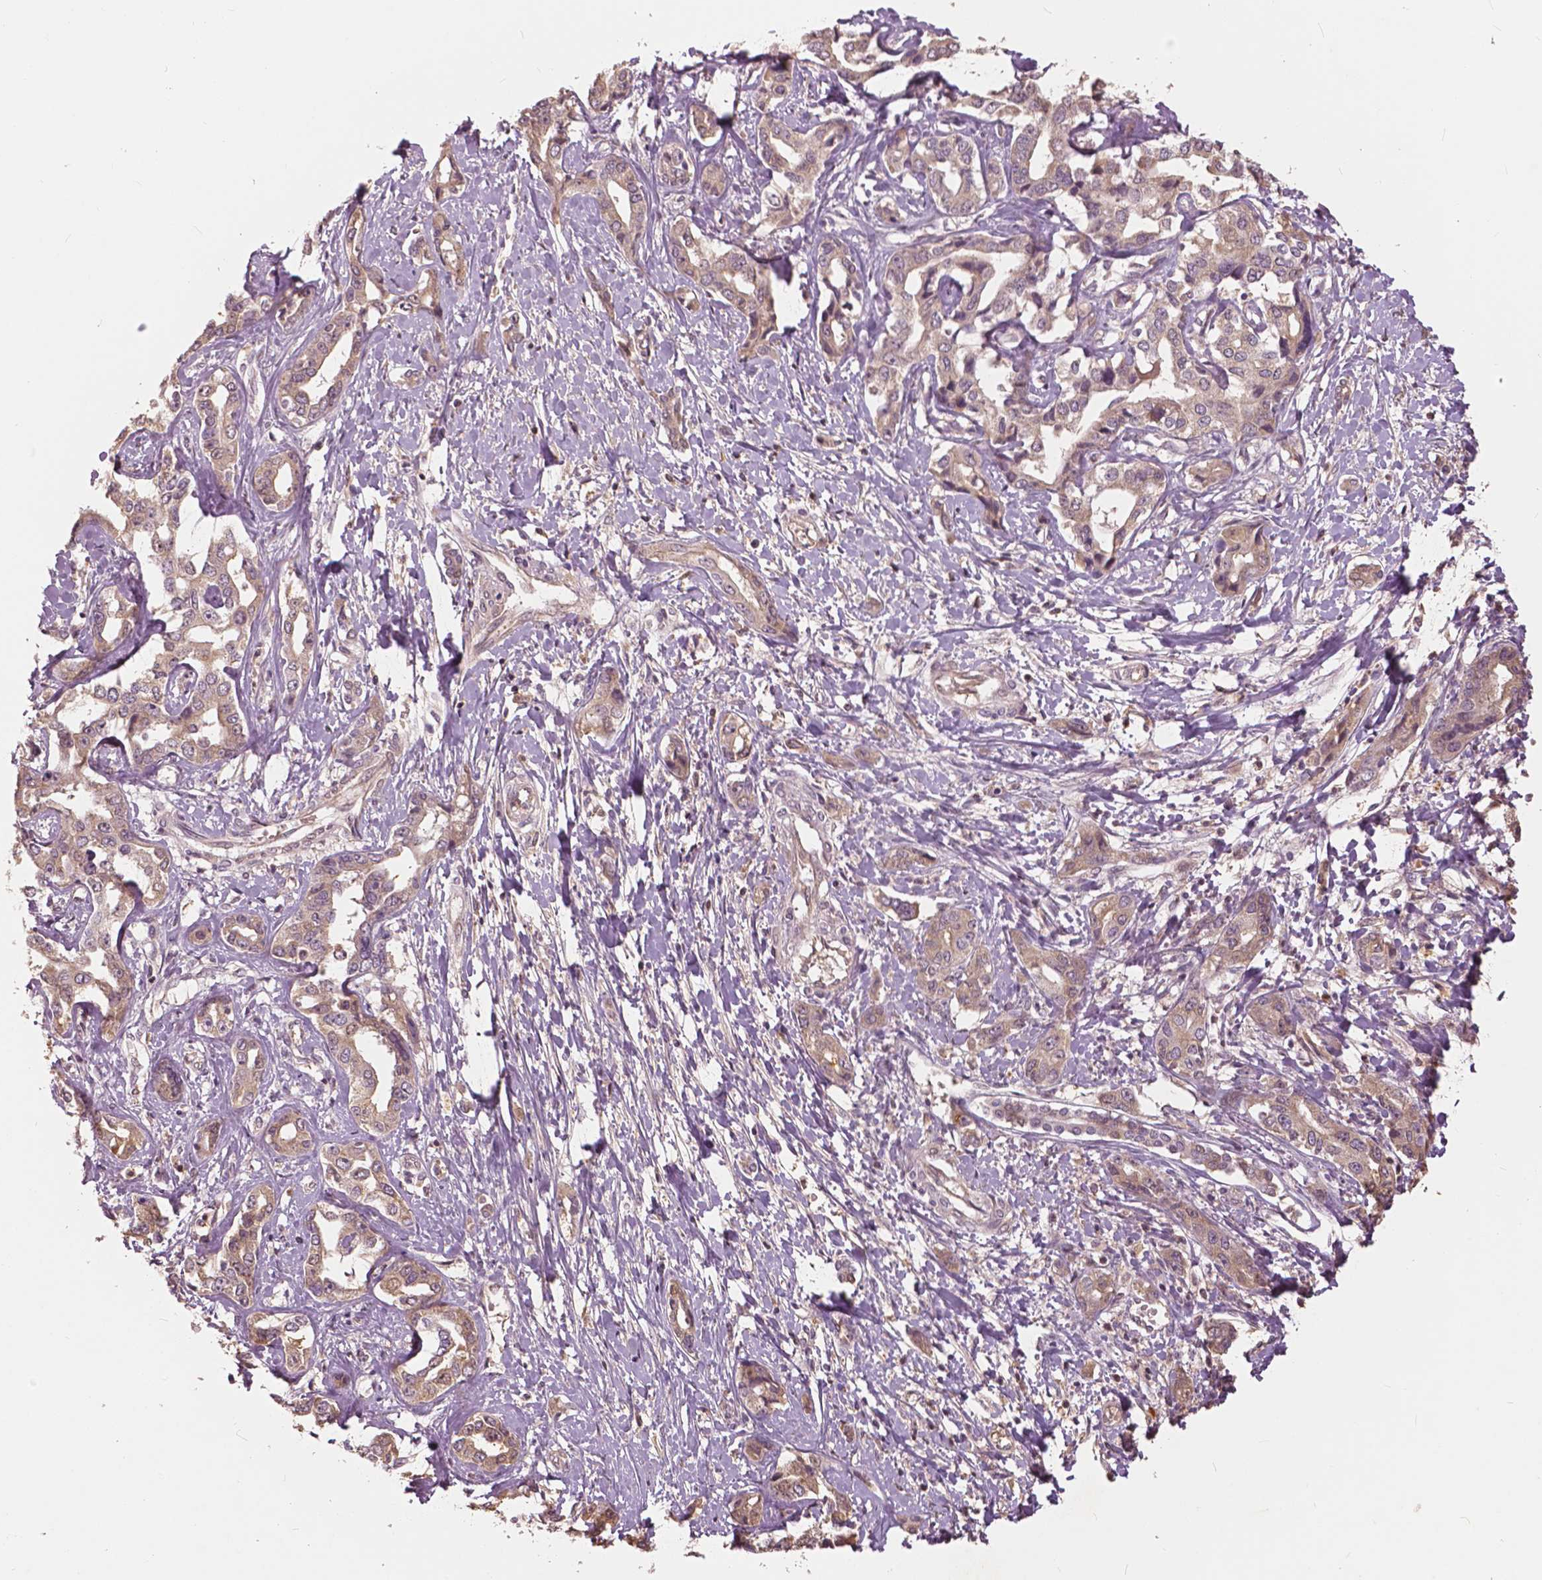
{"staining": {"intensity": "weak", "quantity": ">75%", "location": "cytoplasmic/membranous,nuclear"}, "tissue": "liver cancer", "cell_type": "Tumor cells", "image_type": "cancer", "snomed": [{"axis": "morphology", "description": "Cholangiocarcinoma"}, {"axis": "topography", "description": "Liver"}], "caption": "IHC image of neoplastic tissue: liver cancer (cholangiocarcinoma) stained using IHC shows low levels of weak protein expression localized specifically in the cytoplasmic/membranous and nuclear of tumor cells, appearing as a cytoplasmic/membranous and nuclear brown color.", "gene": "ANGPTL4", "patient": {"sex": "male", "age": 59}}